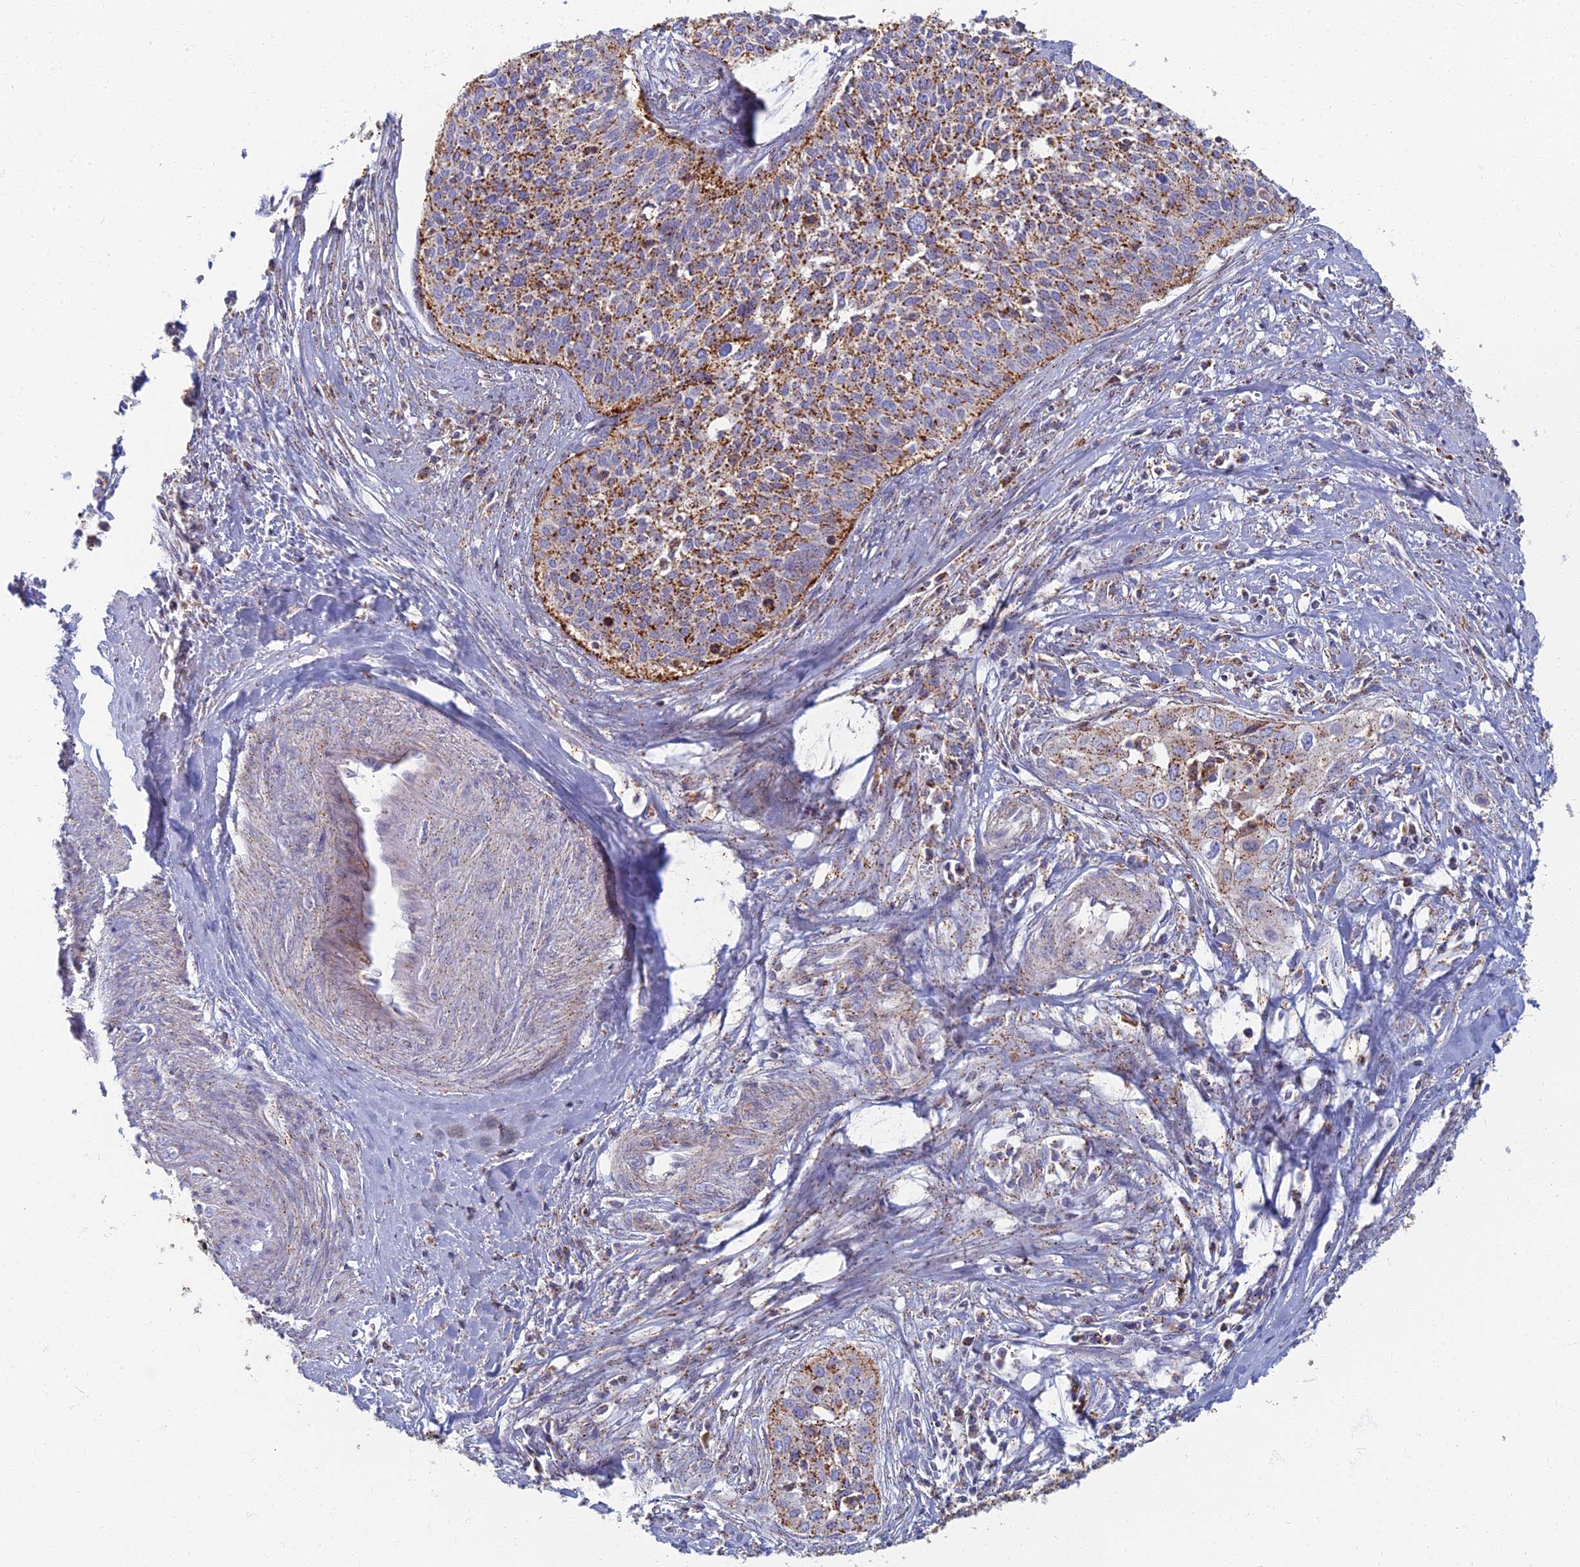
{"staining": {"intensity": "moderate", "quantity": "25%-75%", "location": "cytoplasmic/membranous"}, "tissue": "cervical cancer", "cell_type": "Tumor cells", "image_type": "cancer", "snomed": [{"axis": "morphology", "description": "Squamous cell carcinoma, NOS"}, {"axis": "topography", "description": "Cervix"}], "caption": "High-magnification brightfield microscopy of cervical cancer stained with DAB (brown) and counterstained with hematoxylin (blue). tumor cells exhibit moderate cytoplasmic/membranous staining is appreciated in approximately25%-75% of cells.", "gene": "CHMP4B", "patient": {"sex": "female", "age": 34}}